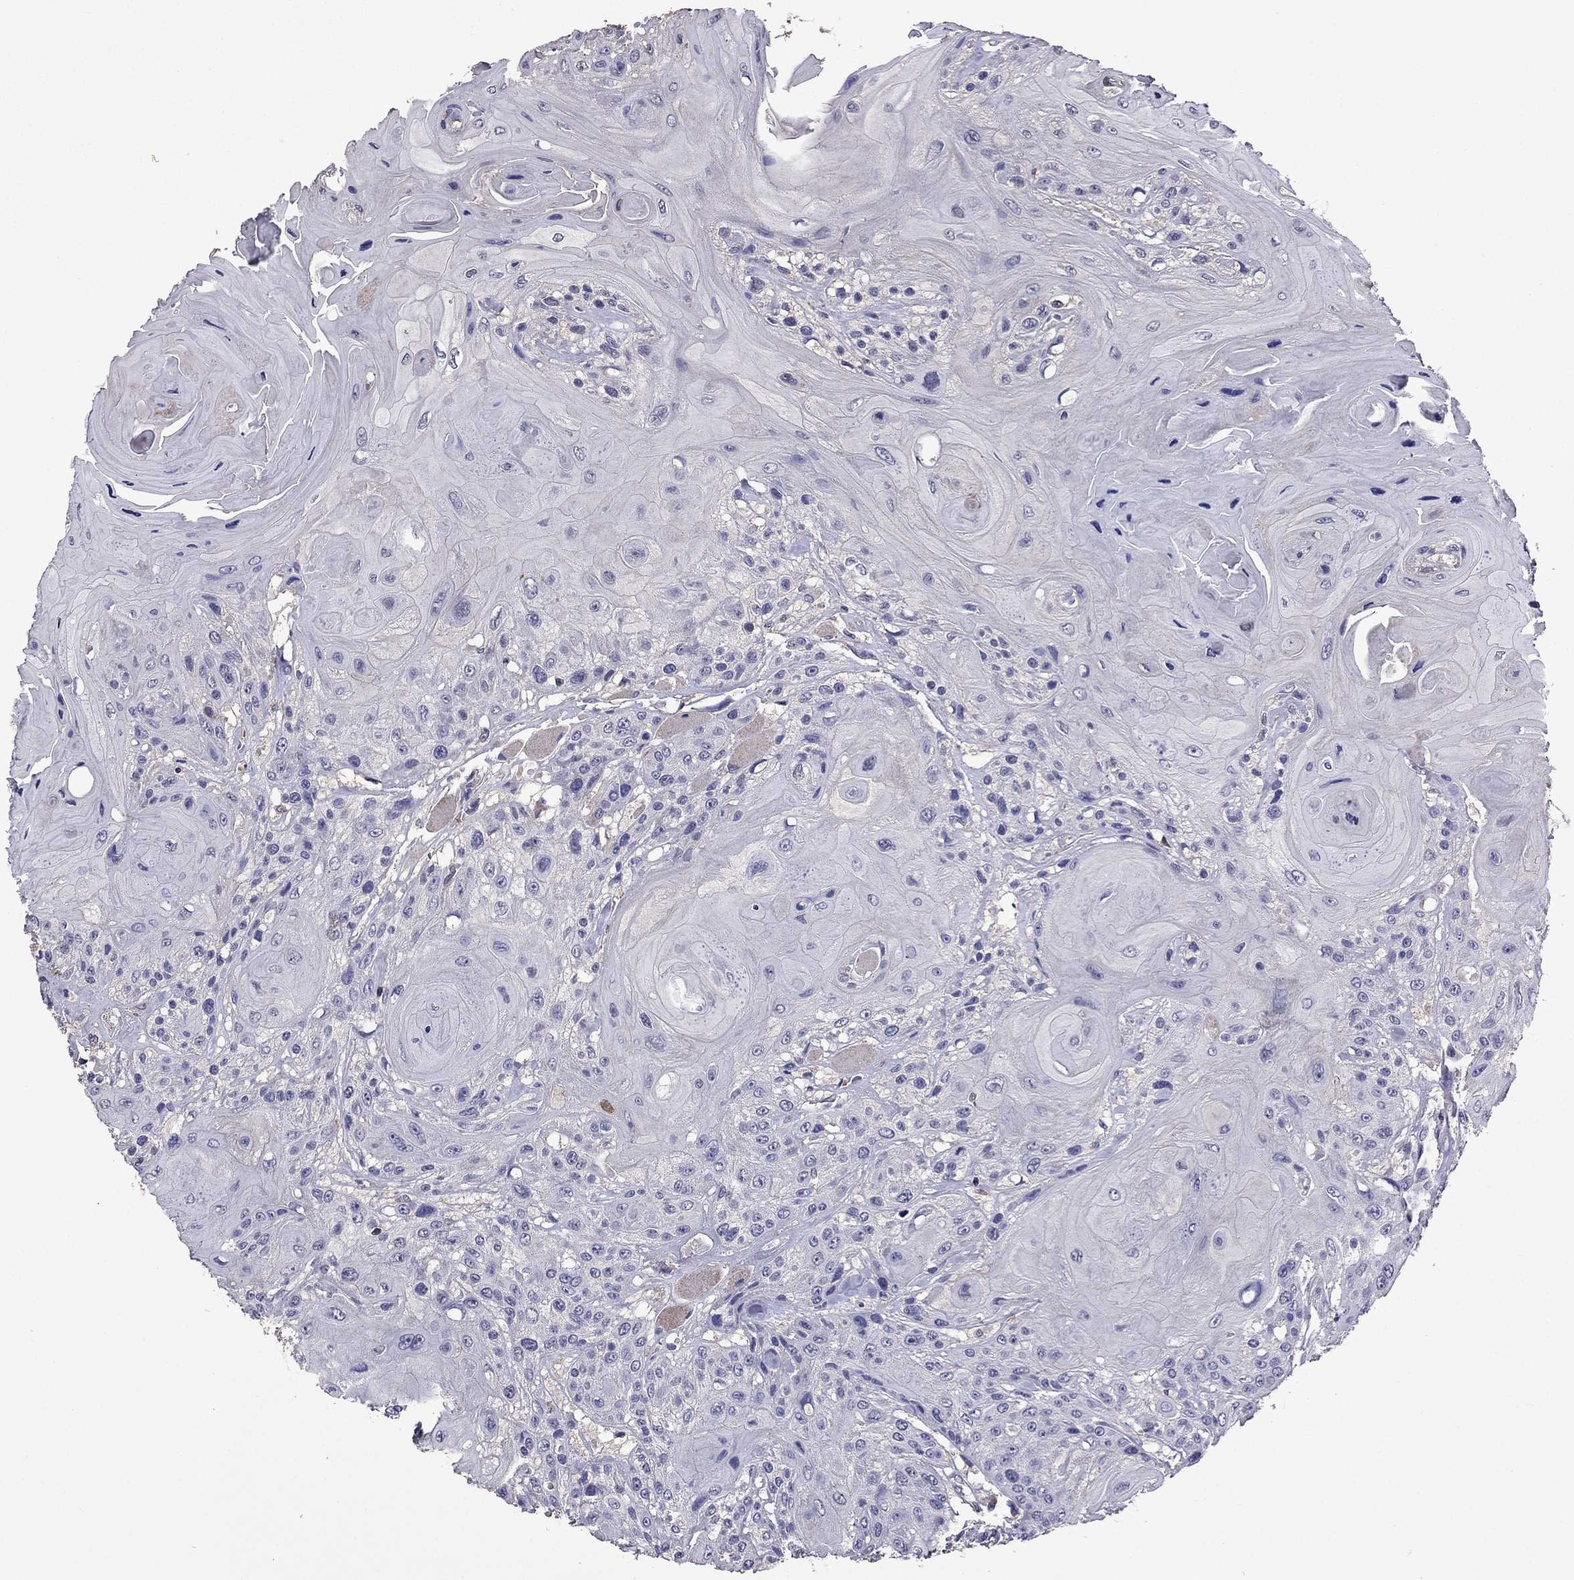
{"staining": {"intensity": "negative", "quantity": "none", "location": "none"}, "tissue": "head and neck cancer", "cell_type": "Tumor cells", "image_type": "cancer", "snomed": [{"axis": "morphology", "description": "Squamous cell carcinoma, NOS"}, {"axis": "topography", "description": "Head-Neck"}], "caption": "Head and neck squamous cell carcinoma stained for a protein using IHC displays no expression tumor cells.", "gene": "NKX3-1", "patient": {"sex": "female", "age": 59}}